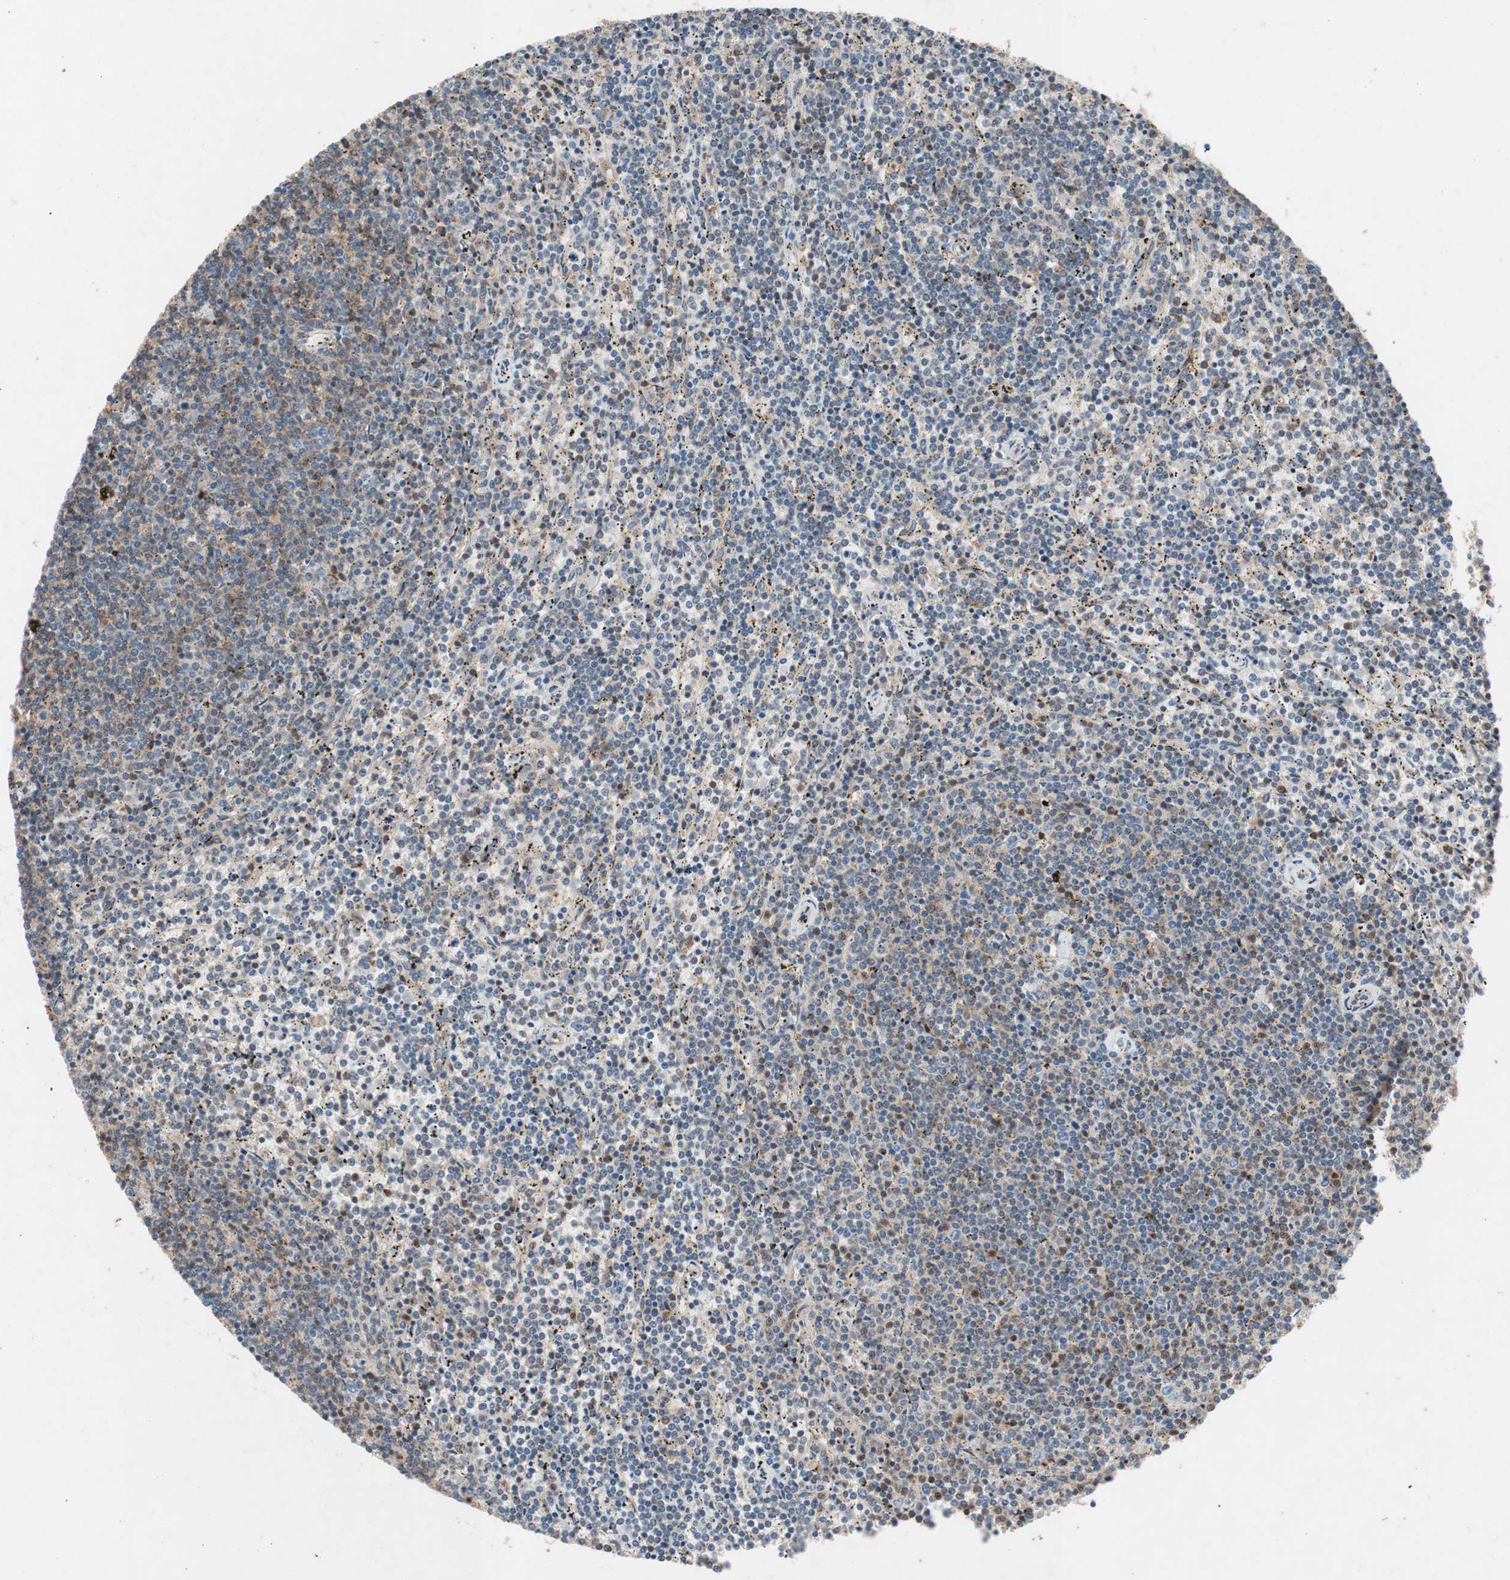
{"staining": {"intensity": "weak", "quantity": "25%-75%", "location": "cytoplasmic/membranous"}, "tissue": "lymphoma", "cell_type": "Tumor cells", "image_type": "cancer", "snomed": [{"axis": "morphology", "description": "Malignant lymphoma, non-Hodgkin's type, Low grade"}, {"axis": "topography", "description": "Spleen"}], "caption": "Malignant lymphoma, non-Hodgkin's type (low-grade) tissue reveals weak cytoplasmic/membranous staining in approximately 25%-75% of tumor cells", "gene": "GALT", "patient": {"sex": "female", "age": 50}}